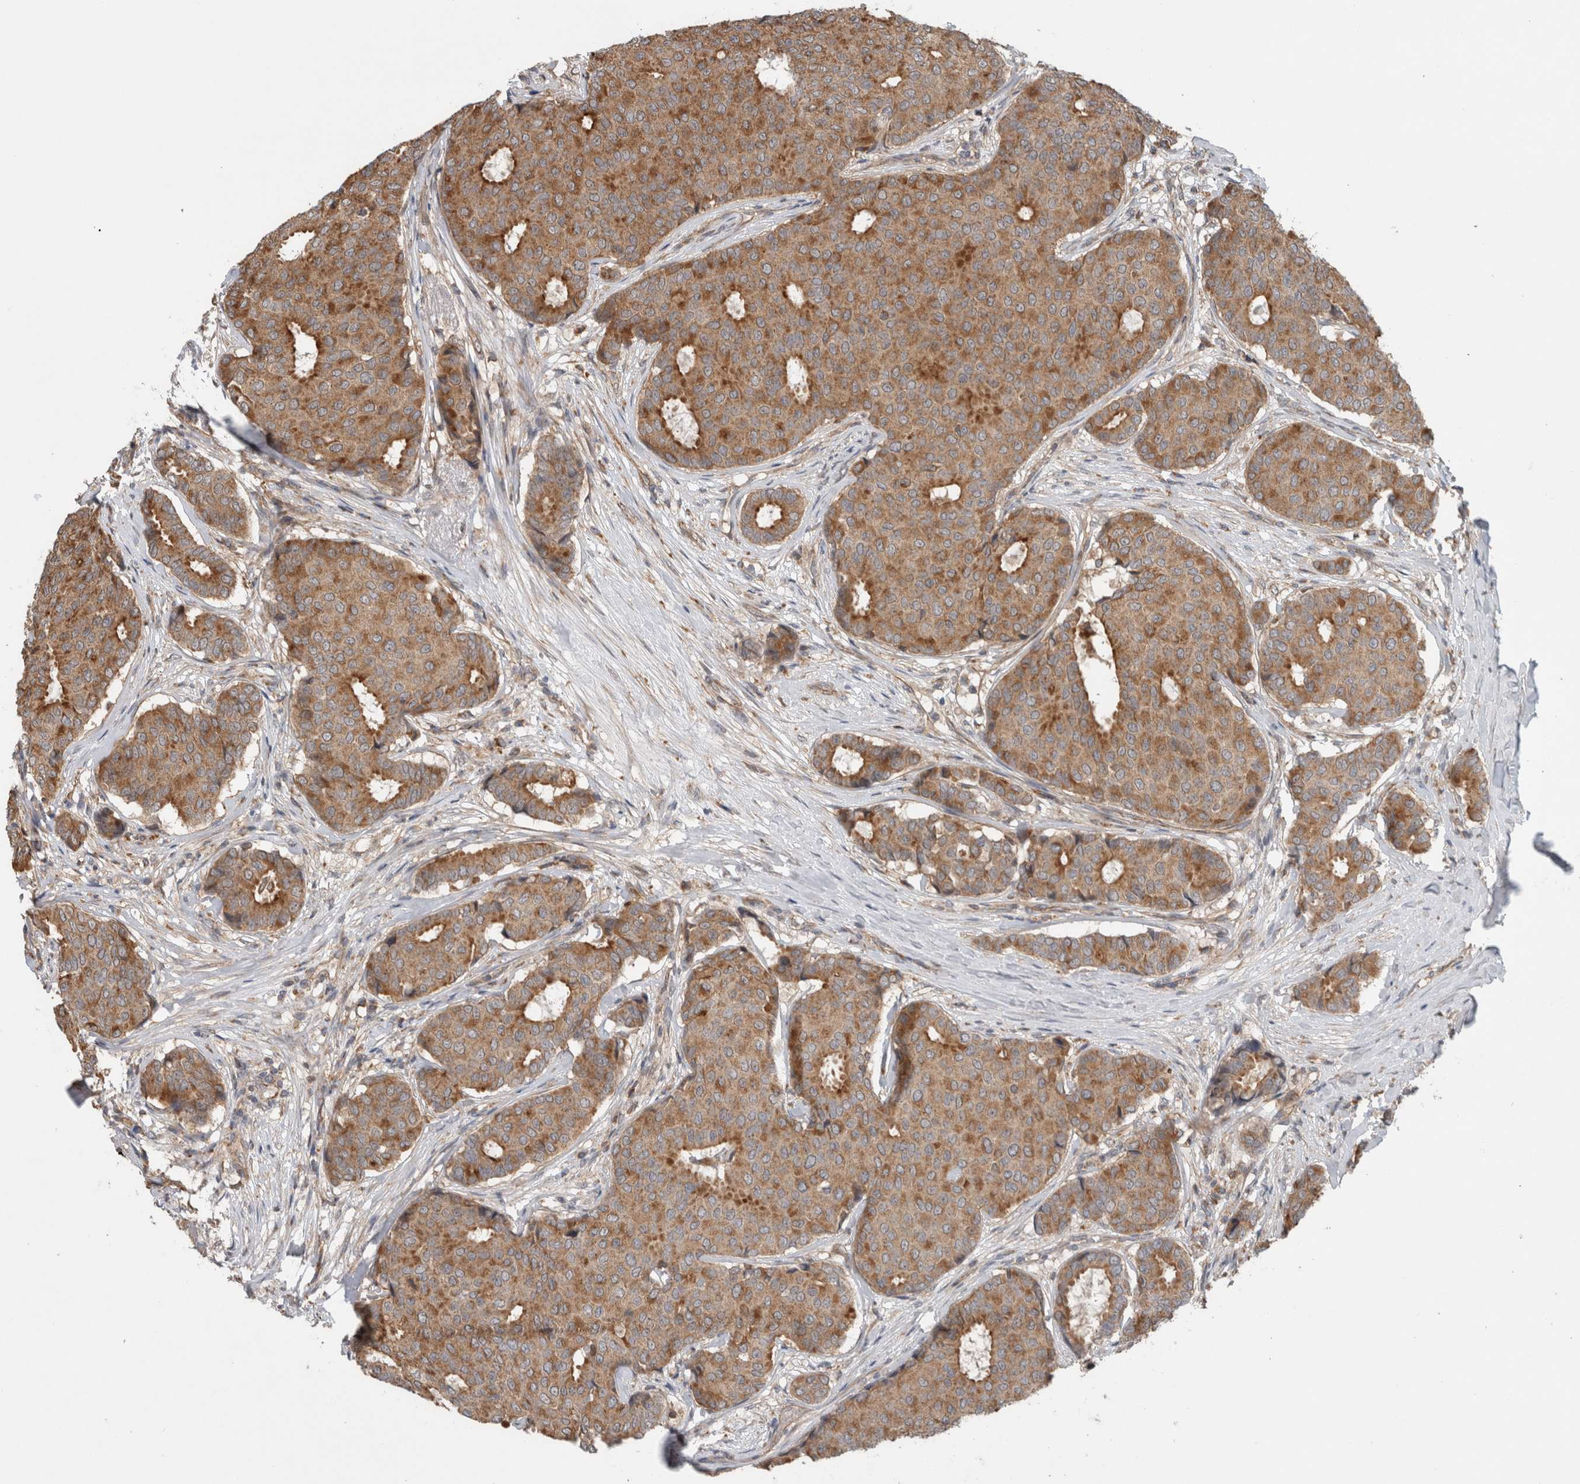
{"staining": {"intensity": "moderate", "quantity": ">75%", "location": "cytoplasmic/membranous"}, "tissue": "breast cancer", "cell_type": "Tumor cells", "image_type": "cancer", "snomed": [{"axis": "morphology", "description": "Duct carcinoma"}, {"axis": "topography", "description": "Breast"}], "caption": "This is an image of immunohistochemistry (IHC) staining of infiltrating ductal carcinoma (breast), which shows moderate positivity in the cytoplasmic/membranous of tumor cells.", "gene": "ADGRL3", "patient": {"sex": "female", "age": 75}}